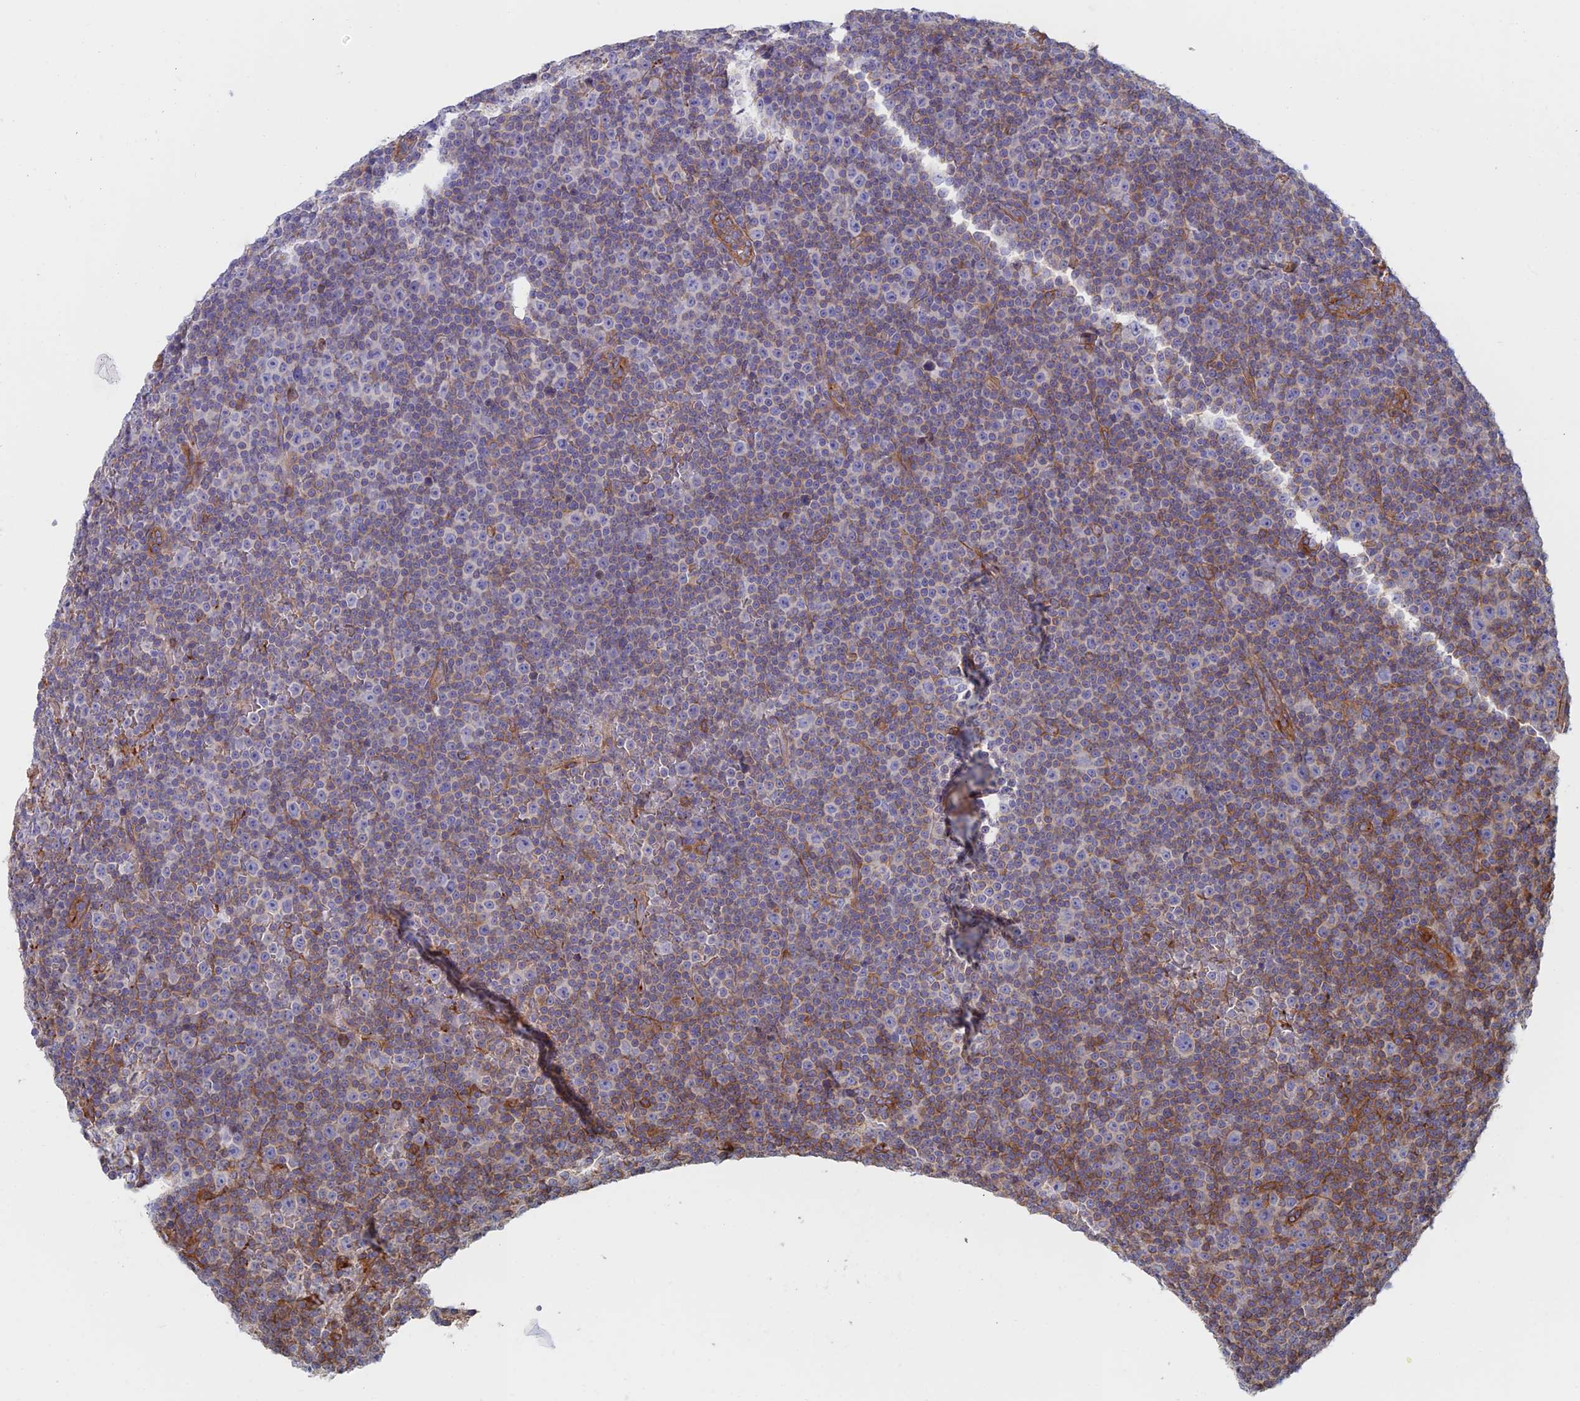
{"staining": {"intensity": "moderate", "quantity": "<25%", "location": "cytoplasmic/membranous"}, "tissue": "lymphoma", "cell_type": "Tumor cells", "image_type": "cancer", "snomed": [{"axis": "morphology", "description": "Malignant lymphoma, non-Hodgkin's type, Low grade"}, {"axis": "topography", "description": "Lymph node"}], "caption": "Lymphoma tissue shows moderate cytoplasmic/membranous positivity in approximately <25% of tumor cells, visualized by immunohistochemistry.", "gene": "PAK4", "patient": {"sex": "female", "age": 67}}